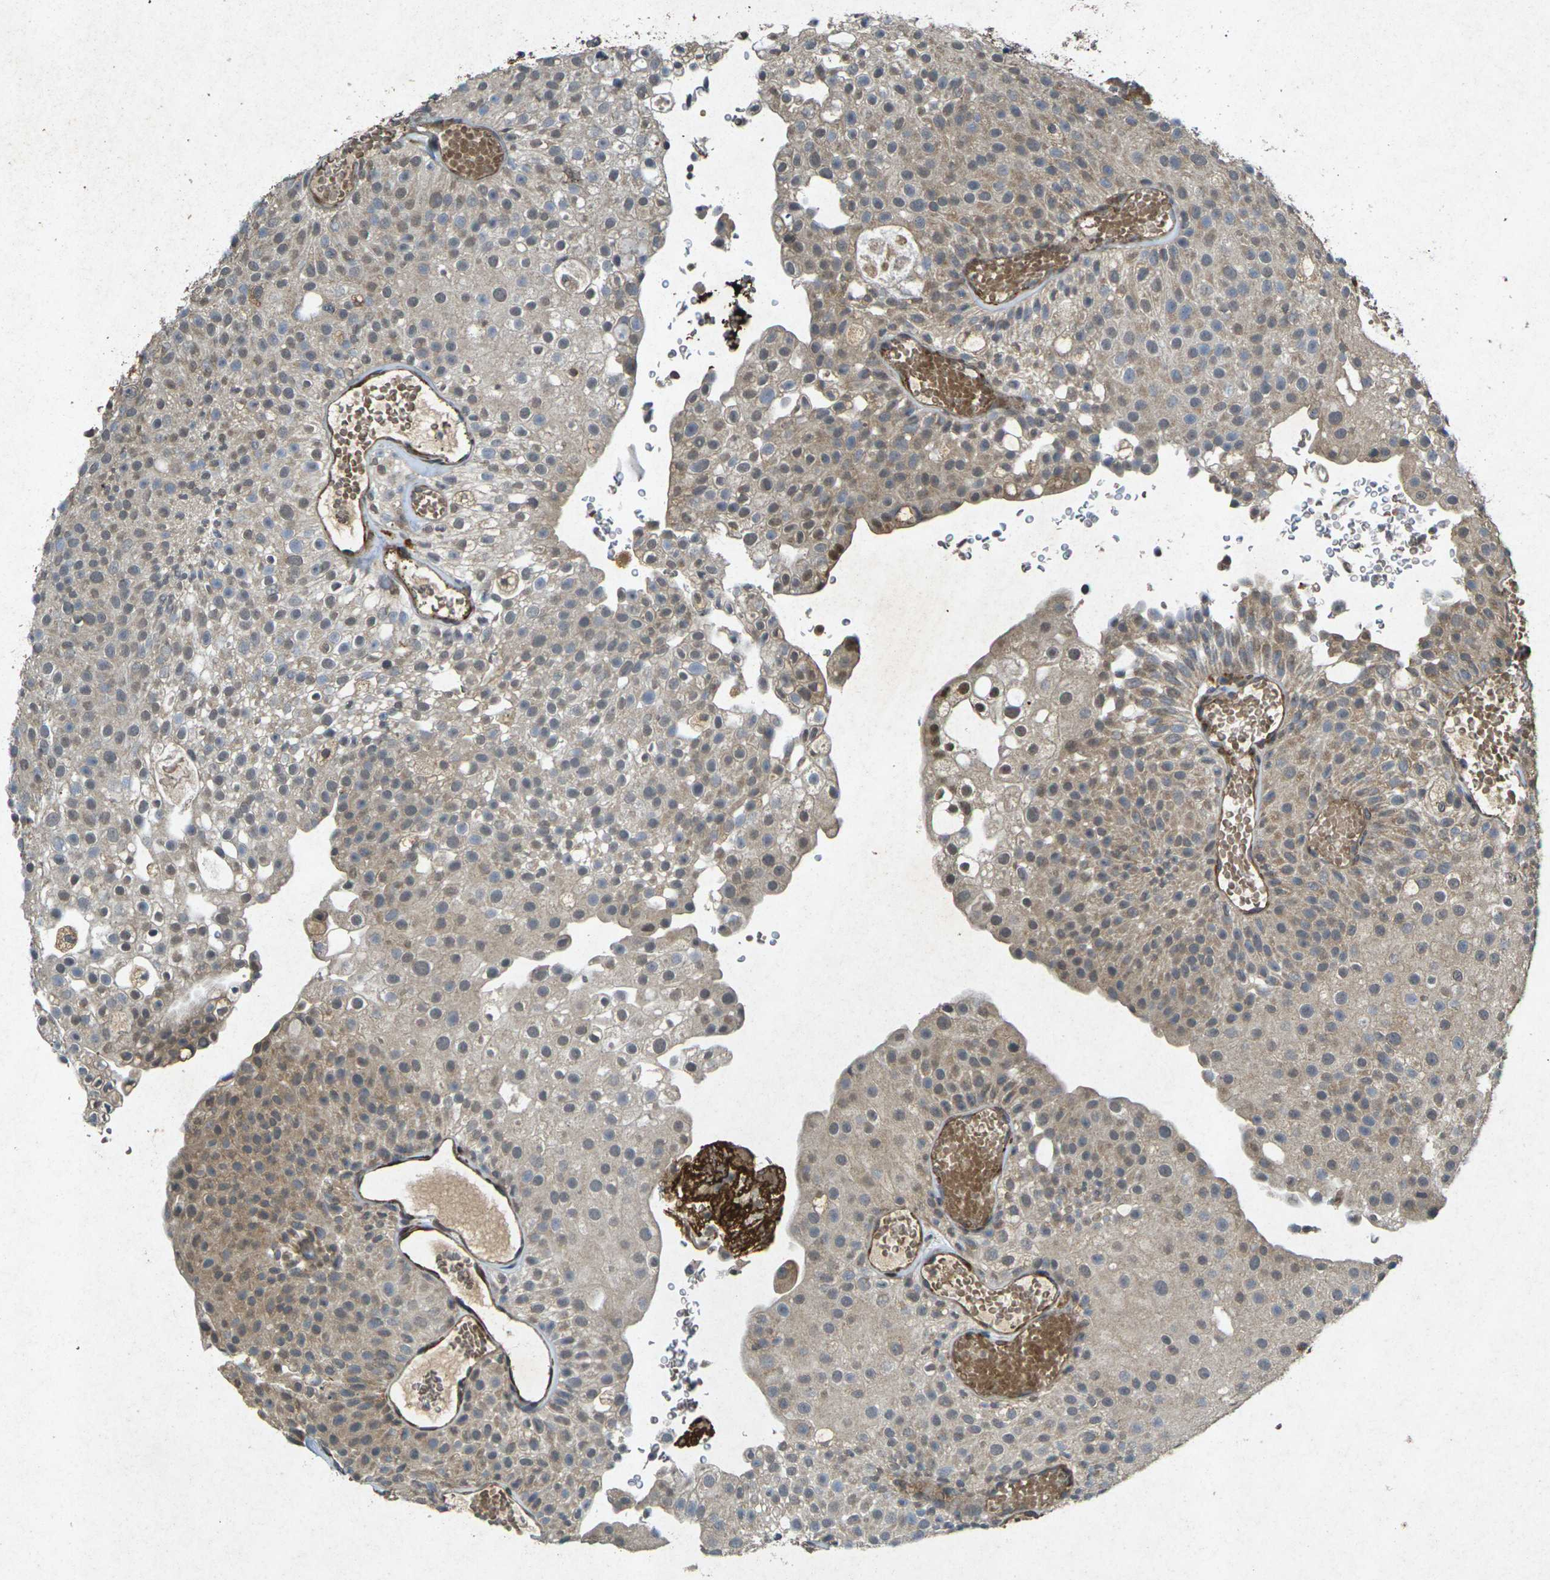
{"staining": {"intensity": "weak", "quantity": ">75%", "location": "cytoplasmic/membranous,nuclear"}, "tissue": "urothelial cancer", "cell_type": "Tumor cells", "image_type": "cancer", "snomed": [{"axis": "morphology", "description": "Urothelial carcinoma, Low grade"}, {"axis": "topography", "description": "Urinary bladder"}], "caption": "Protein expression analysis of urothelial cancer demonstrates weak cytoplasmic/membranous and nuclear positivity in about >75% of tumor cells.", "gene": "RGMA", "patient": {"sex": "male", "age": 78}}